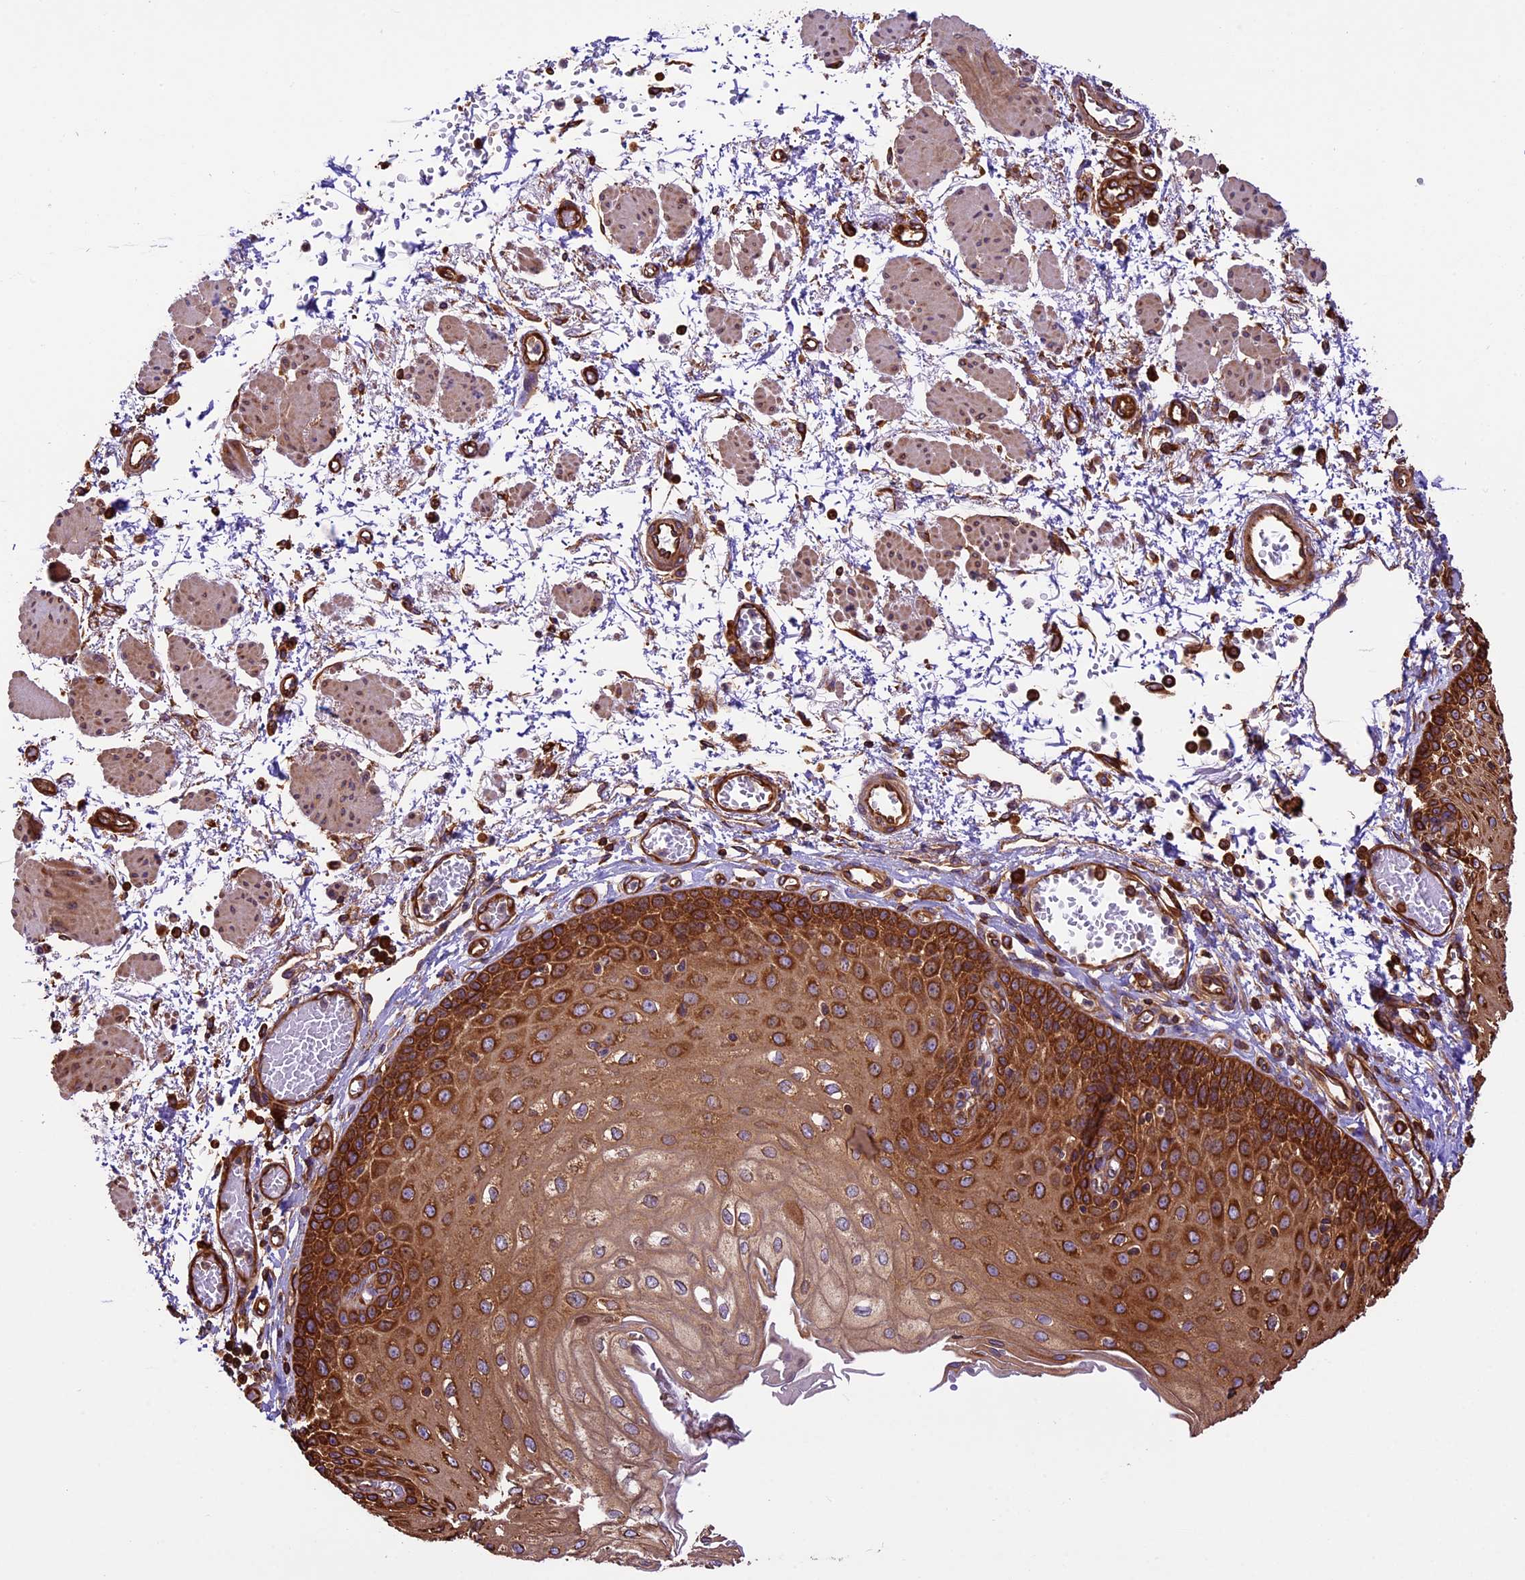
{"staining": {"intensity": "strong", "quantity": ">75%", "location": "cytoplasmic/membranous"}, "tissue": "esophagus", "cell_type": "Squamous epithelial cells", "image_type": "normal", "snomed": [{"axis": "morphology", "description": "Normal tissue, NOS"}, {"axis": "topography", "description": "Esophagus"}], "caption": "A brown stain labels strong cytoplasmic/membranous expression of a protein in squamous epithelial cells of benign esophagus.", "gene": "KARS1", "patient": {"sex": "male", "age": 81}}